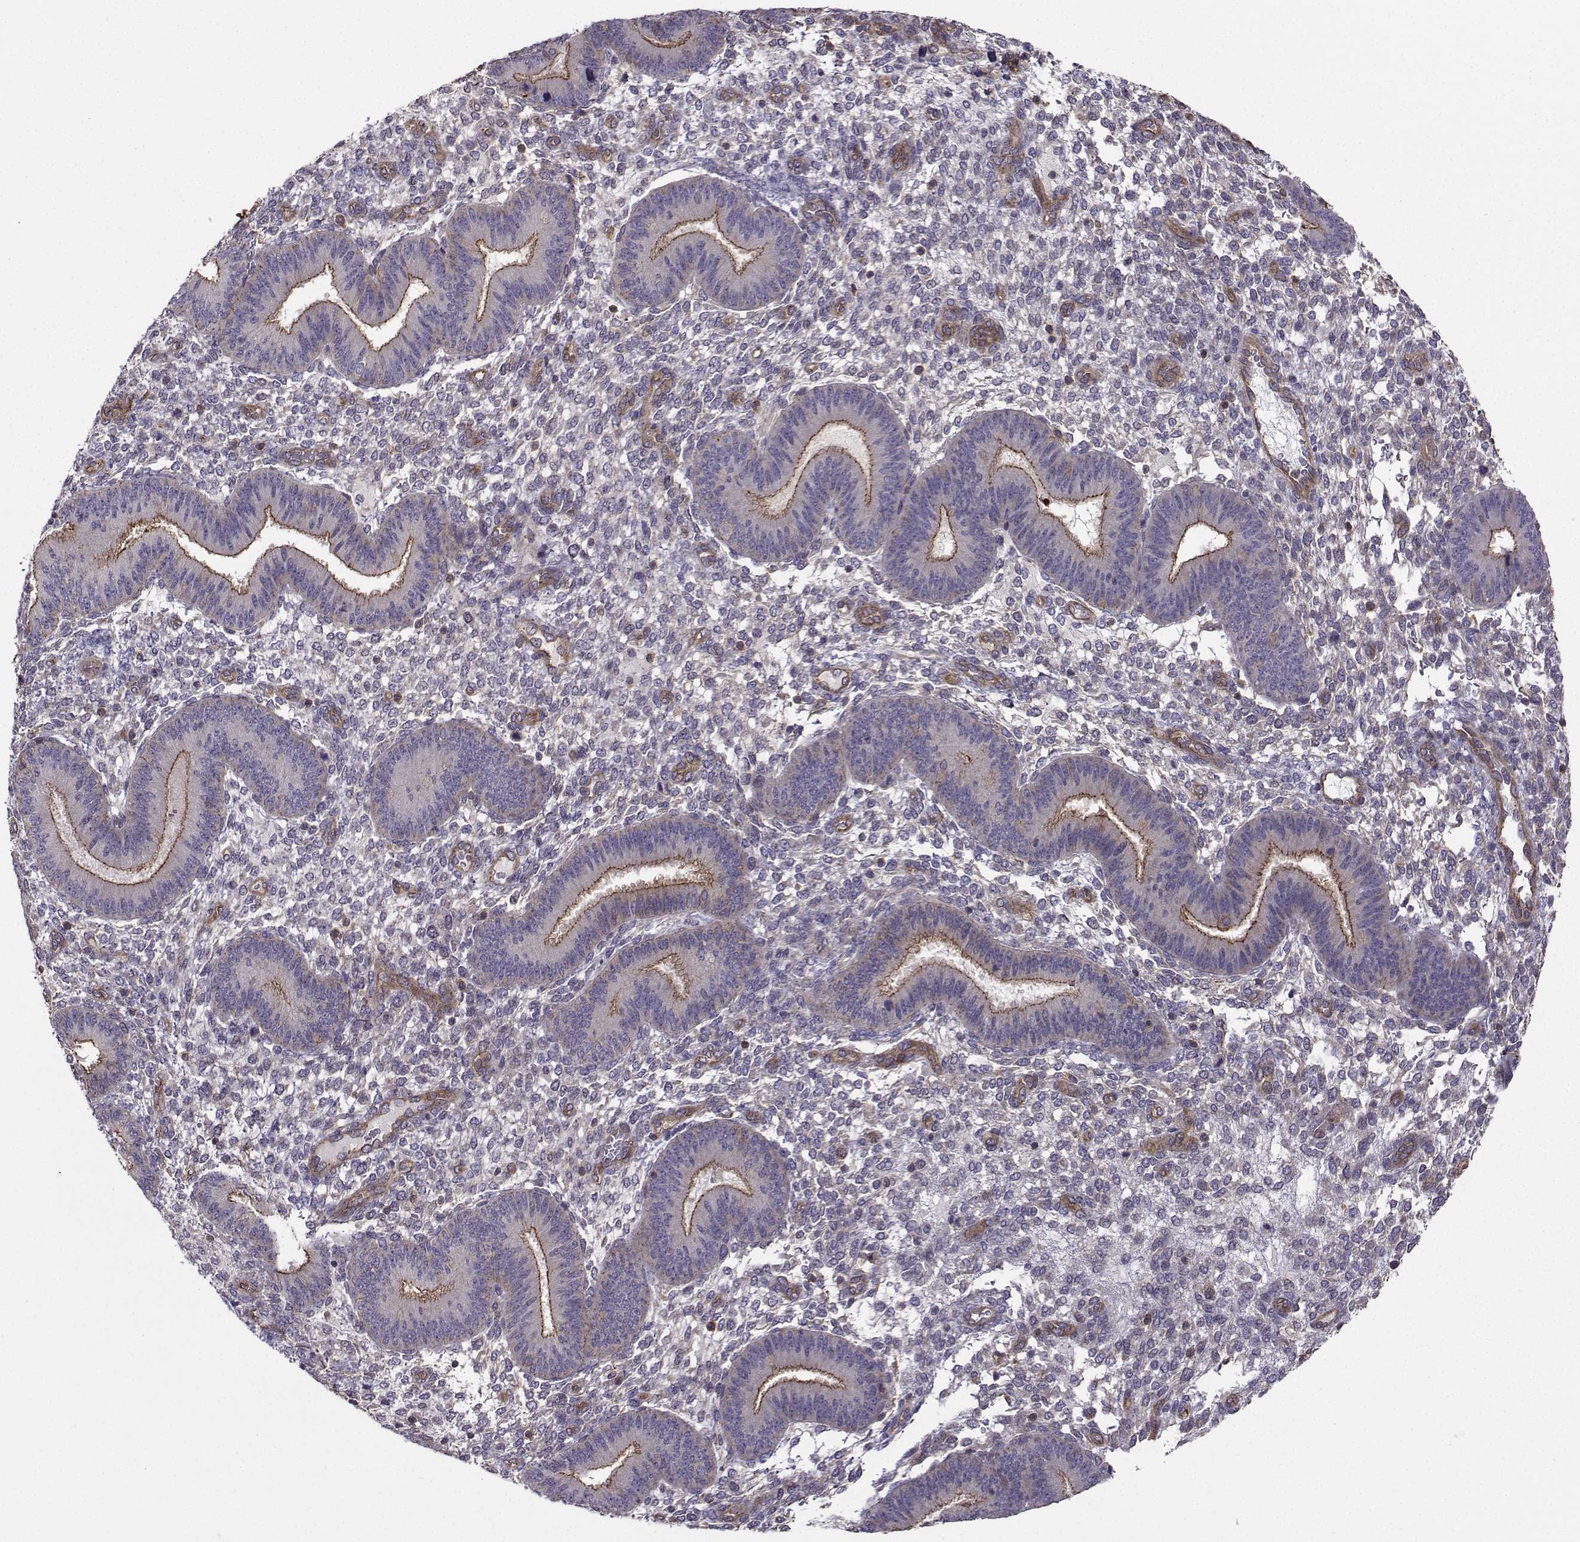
{"staining": {"intensity": "negative", "quantity": "none", "location": "none"}, "tissue": "endometrium", "cell_type": "Cells in endometrial stroma", "image_type": "normal", "snomed": [{"axis": "morphology", "description": "Normal tissue, NOS"}, {"axis": "topography", "description": "Endometrium"}], "caption": "A histopathology image of endometrium stained for a protein shows no brown staining in cells in endometrial stroma. (Brightfield microscopy of DAB IHC at high magnification).", "gene": "ITGB8", "patient": {"sex": "female", "age": 39}}